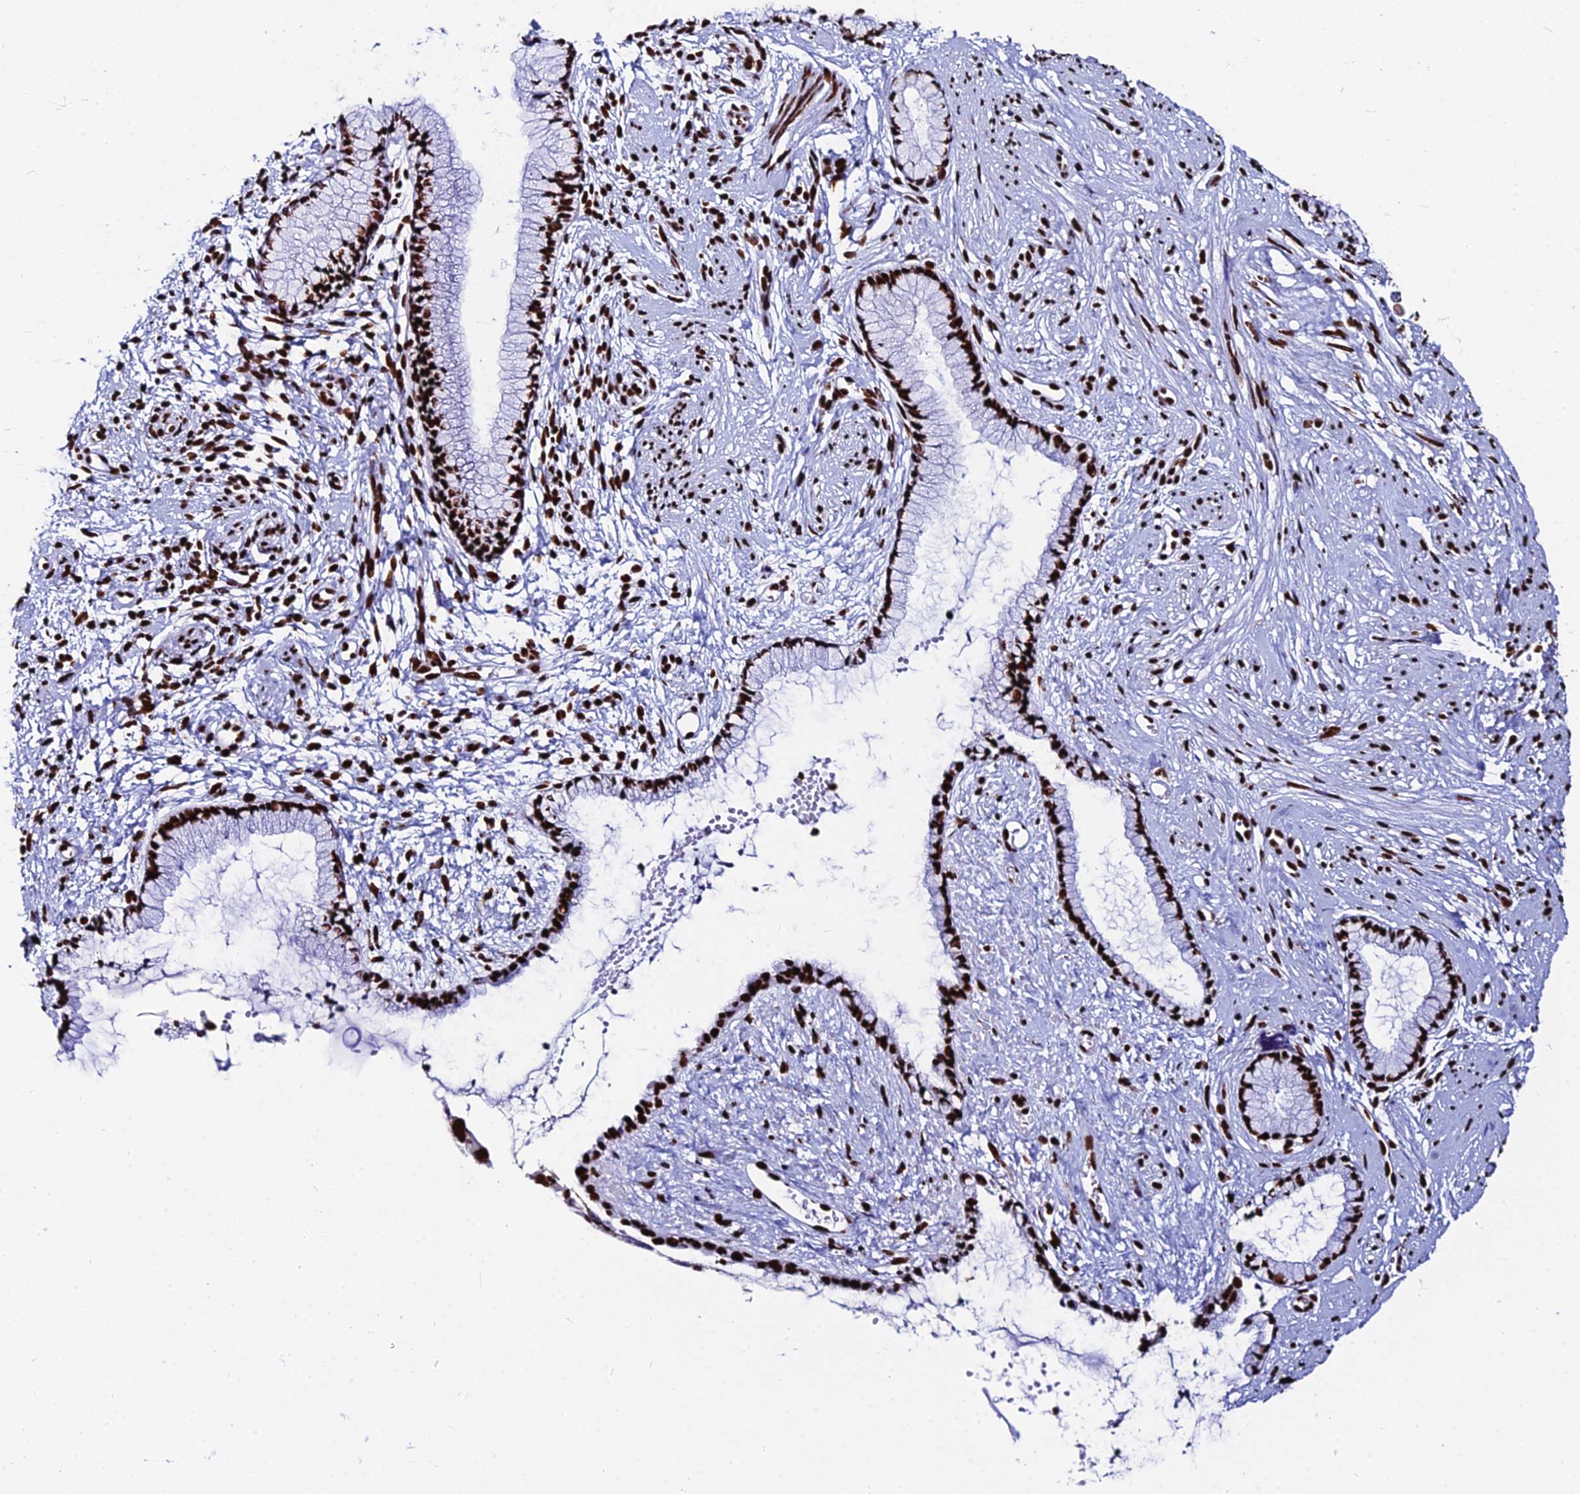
{"staining": {"intensity": "strong", "quantity": ">75%", "location": "nuclear"}, "tissue": "cervix", "cell_type": "Glandular cells", "image_type": "normal", "snomed": [{"axis": "morphology", "description": "Normal tissue, NOS"}, {"axis": "topography", "description": "Cervix"}], "caption": "A high amount of strong nuclear expression is seen in about >75% of glandular cells in benign cervix.", "gene": "HNRNPH1", "patient": {"sex": "female", "age": 57}}